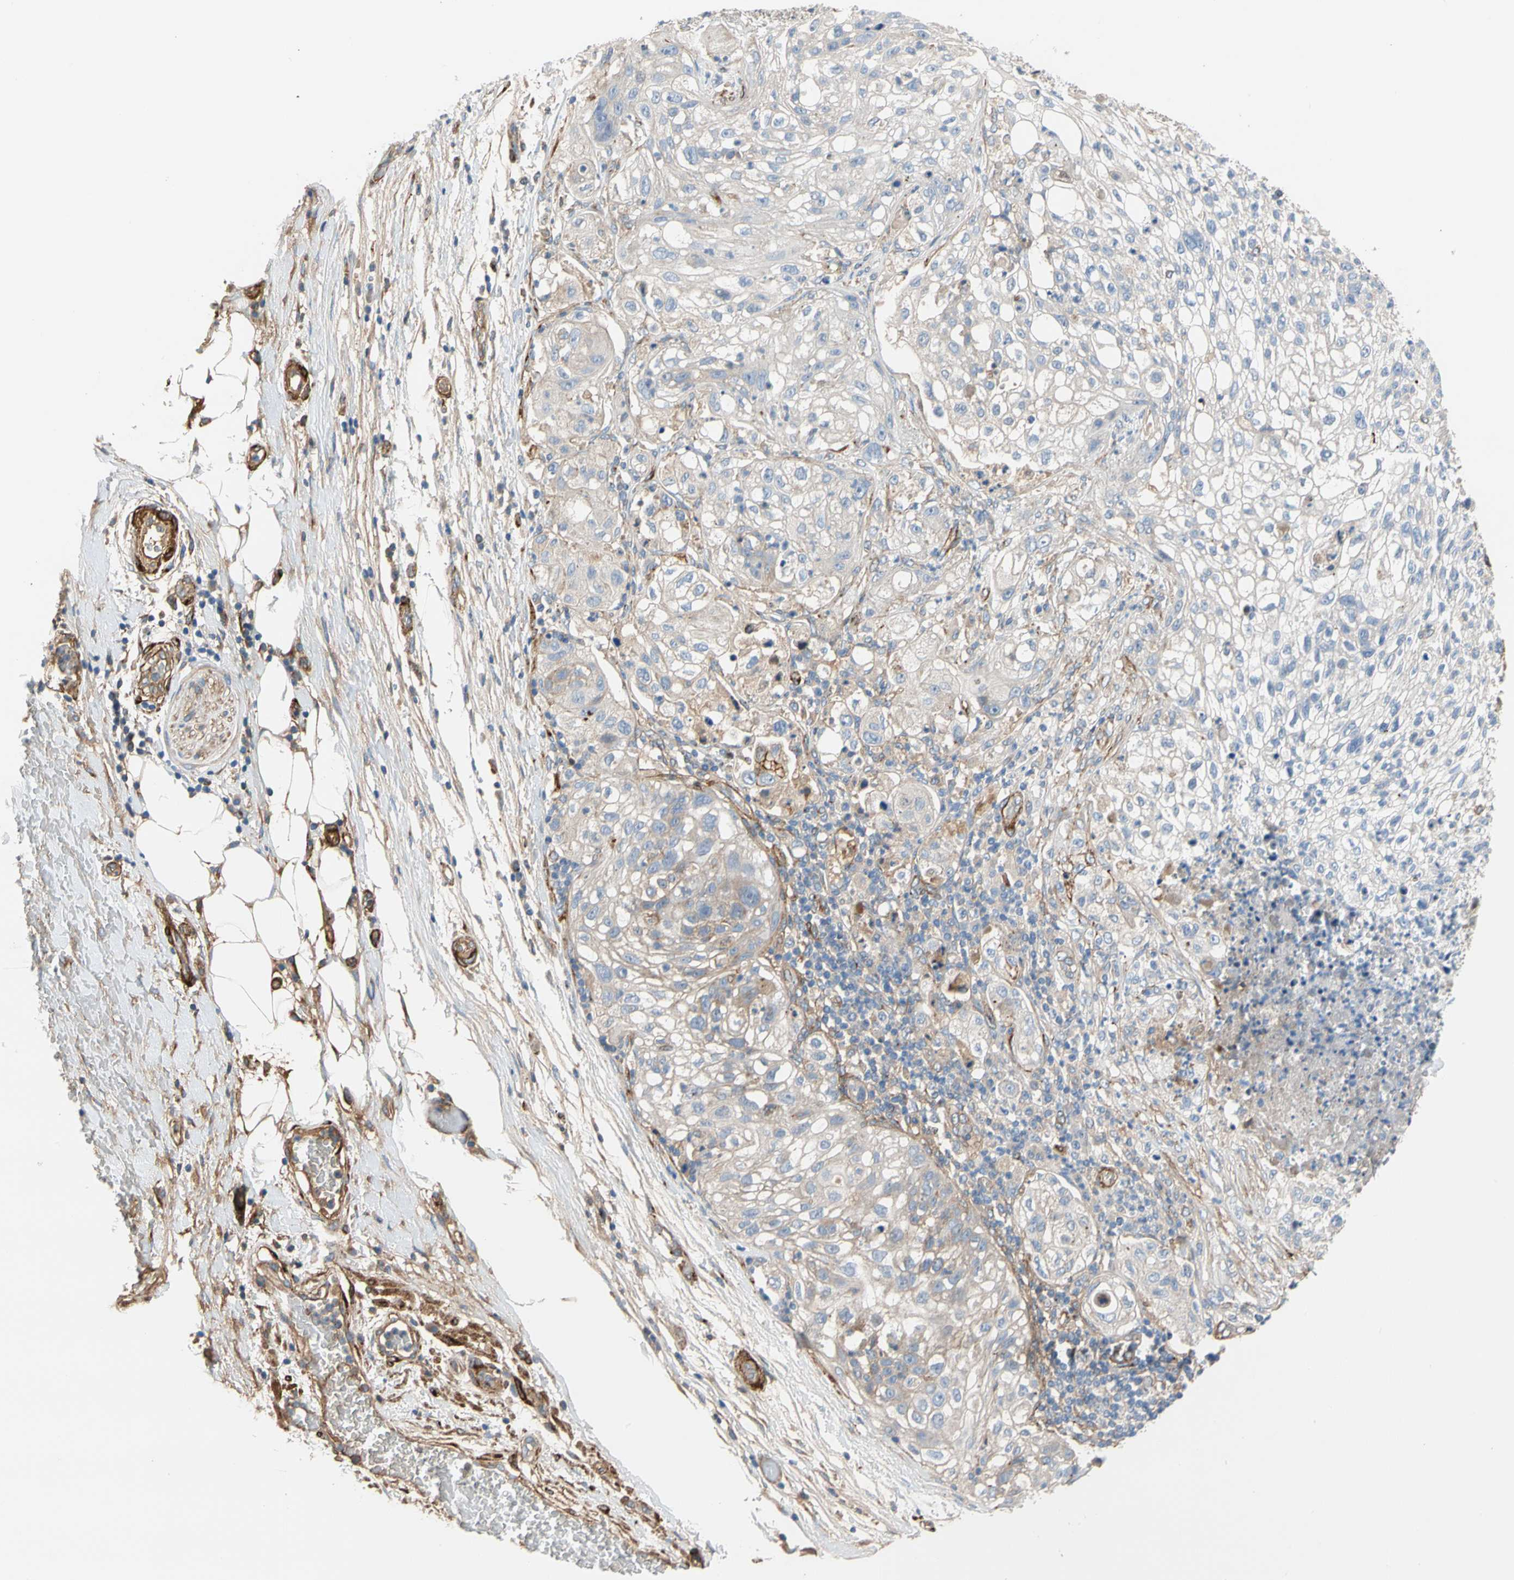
{"staining": {"intensity": "negative", "quantity": "none", "location": "none"}, "tissue": "lung cancer", "cell_type": "Tumor cells", "image_type": "cancer", "snomed": [{"axis": "morphology", "description": "Inflammation, NOS"}, {"axis": "morphology", "description": "Squamous cell carcinoma, NOS"}, {"axis": "topography", "description": "Lymph node"}, {"axis": "topography", "description": "Soft tissue"}, {"axis": "topography", "description": "Lung"}], "caption": "High power microscopy photomicrograph of an IHC histopathology image of lung cancer, revealing no significant staining in tumor cells.", "gene": "ENTREP3", "patient": {"sex": "male", "age": 66}}